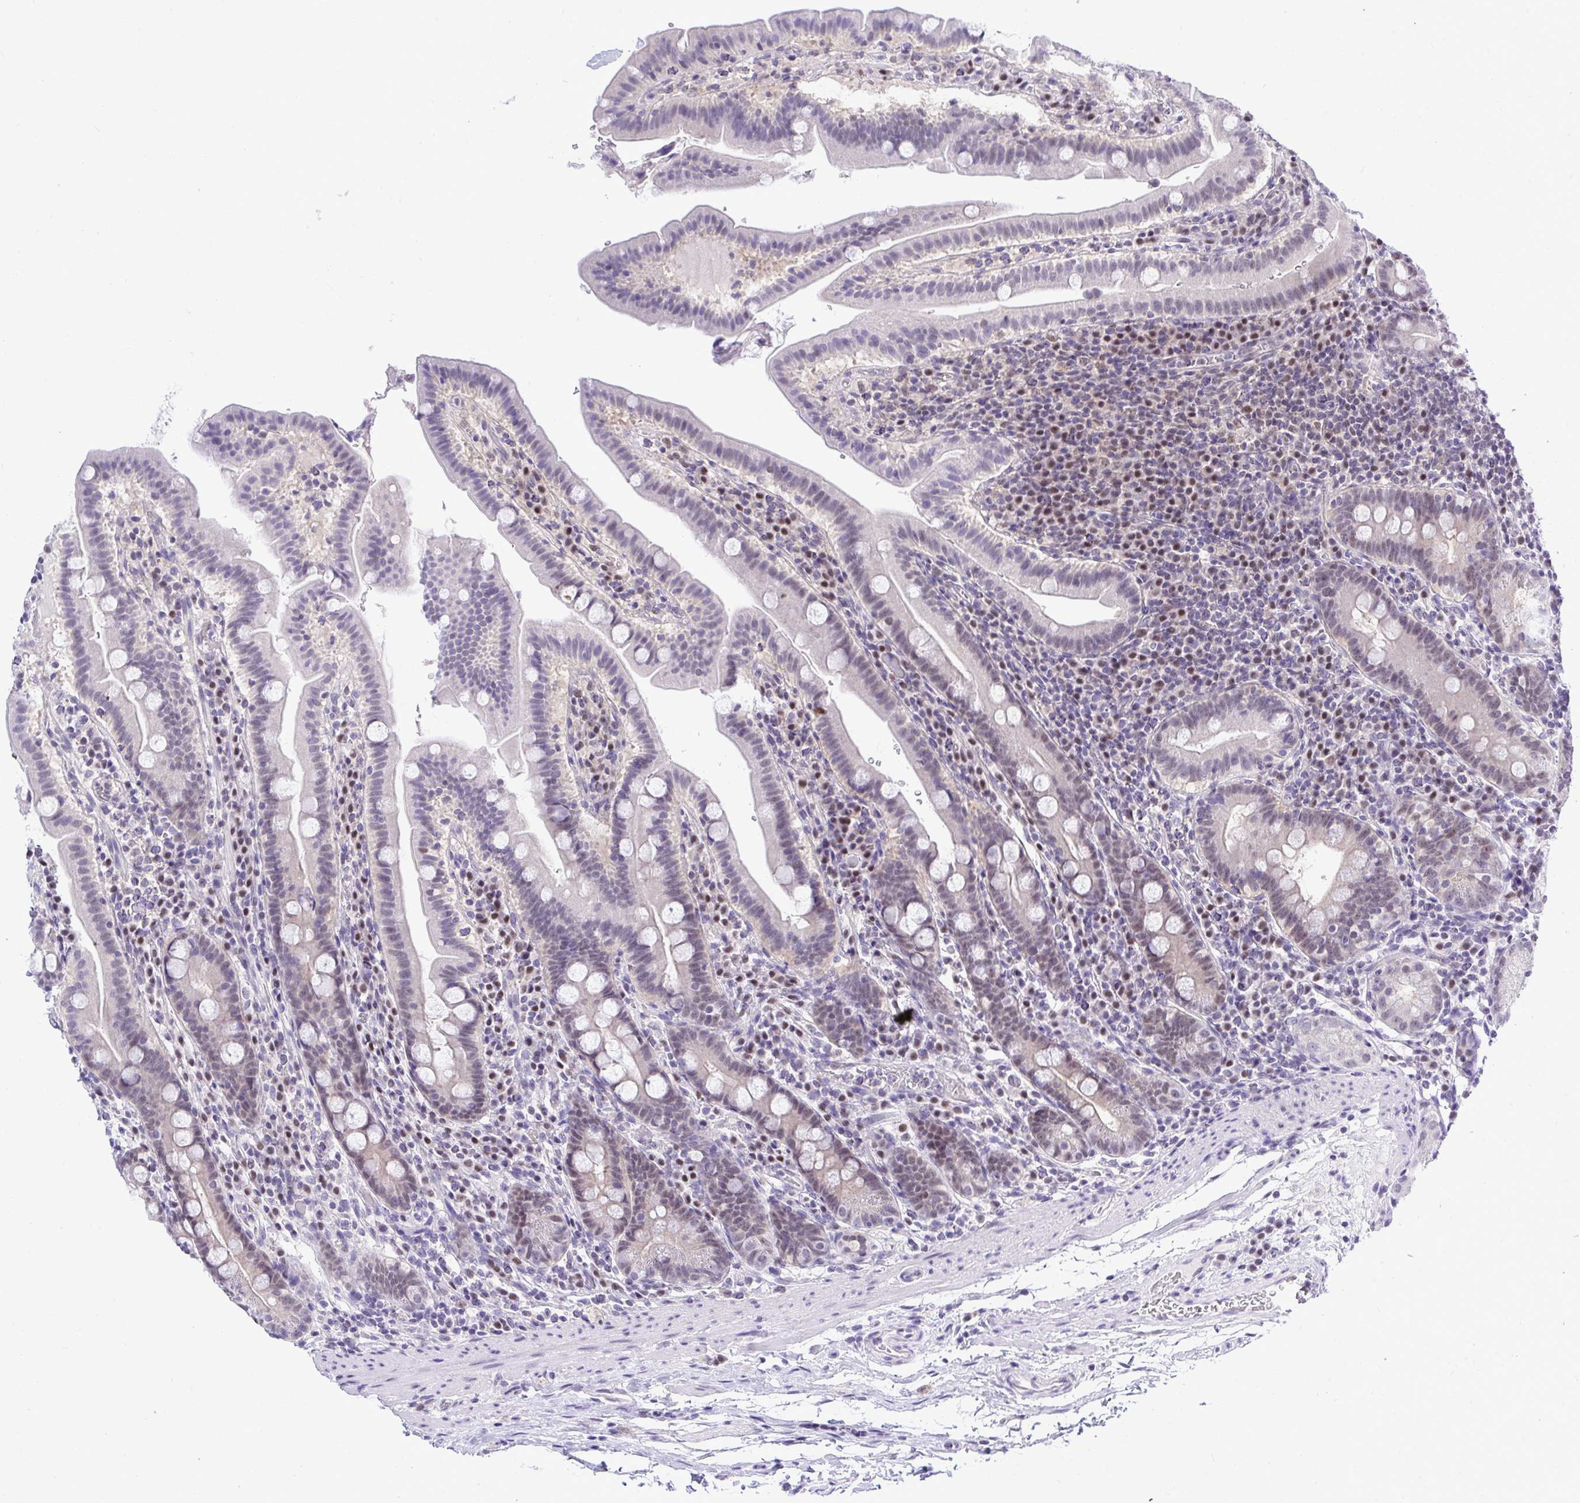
{"staining": {"intensity": "weak", "quantity": "<25%", "location": "nuclear"}, "tissue": "small intestine", "cell_type": "Glandular cells", "image_type": "normal", "snomed": [{"axis": "morphology", "description": "Normal tissue, NOS"}, {"axis": "topography", "description": "Small intestine"}], "caption": "DAB immunohistochemical staining of unremarkable small intestine reveals no significant staining in glandular cells.", "gene": "THOP1", "patient": {"sex": "male", "age": 26}}